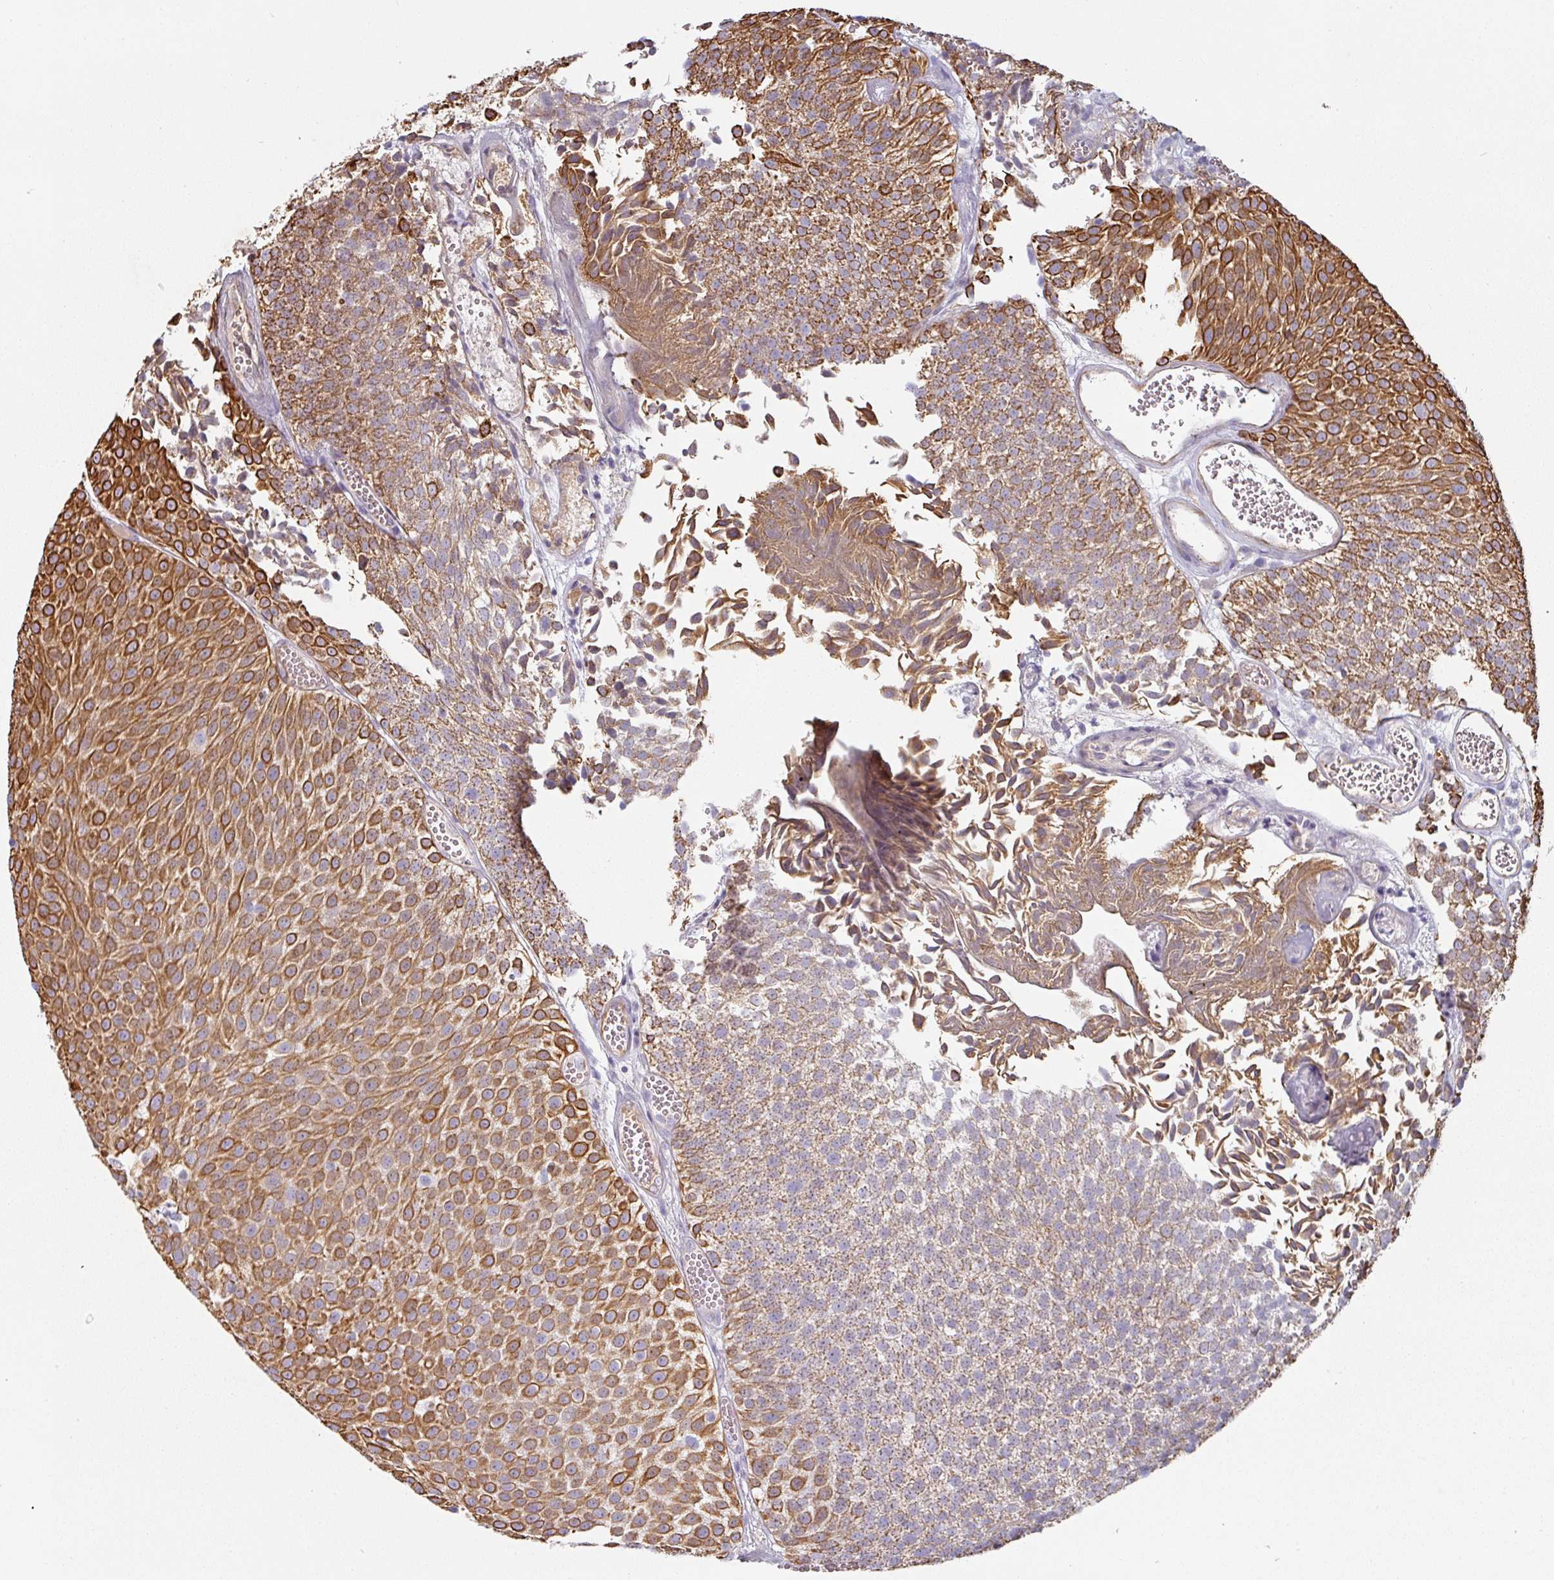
{"staining": {"intensity": "strong", "quantity": ">75%", "location": "cytoplasmic/membranous"}, "tissue": "urothelial cancer", "cell_type": "Tumor cells", "image_type": "cancer", "snomed": [{"axis": "morphology", "description": "Urothelial carcinoma, Low grade"}, {"axis": "topography", "description": "Urinary bladder"}], "caption": "Protein staining reveals strong cytoplasmic/membranous expression in about >75% of tumor cells in urothelial cancer.", "gene": "CEP78", "patient": {"sex": "female", "age": 79}}